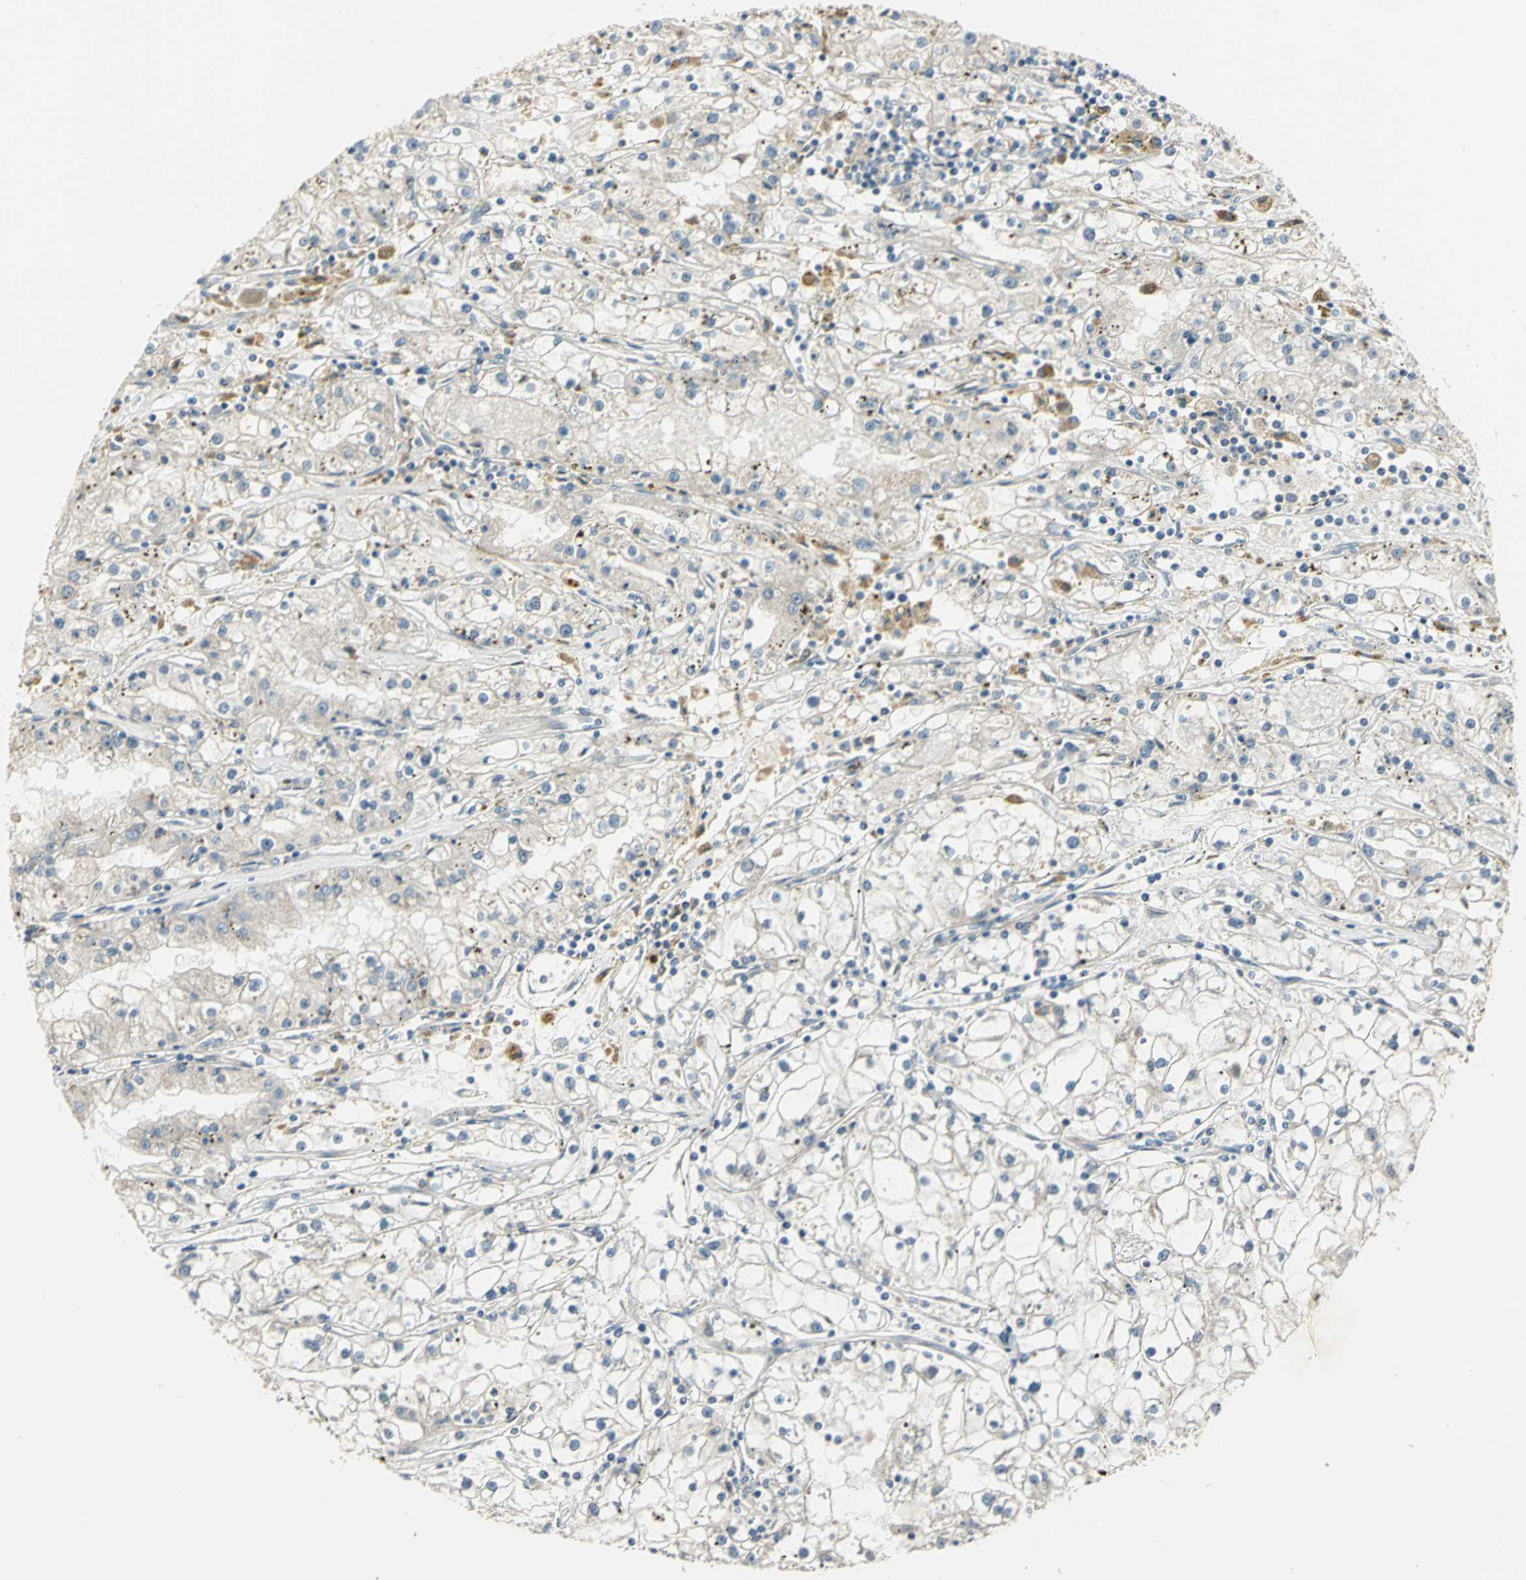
{"staining": {"intensity": "weak", "quantity": "<25%", "location": "cytoplasmic/membranous"}, "tissue": "renal cancer", "cell_type": "Tumor cells", "image_type": "cancer", "snomed": [{"axis": "morphology", "description": "Adenocarcinoma, NOS"}, {"axis": "topography", "description": "Kidney"}], "caption": "Immunohistochemistry (IHC) photomicrograph of adenocarcinoma (renal) stained for a protein (brown), which displays no positivity in tumor cells.", "gene": "MAPK8IP3", "patient": {"sex": "male", "age": 56}}